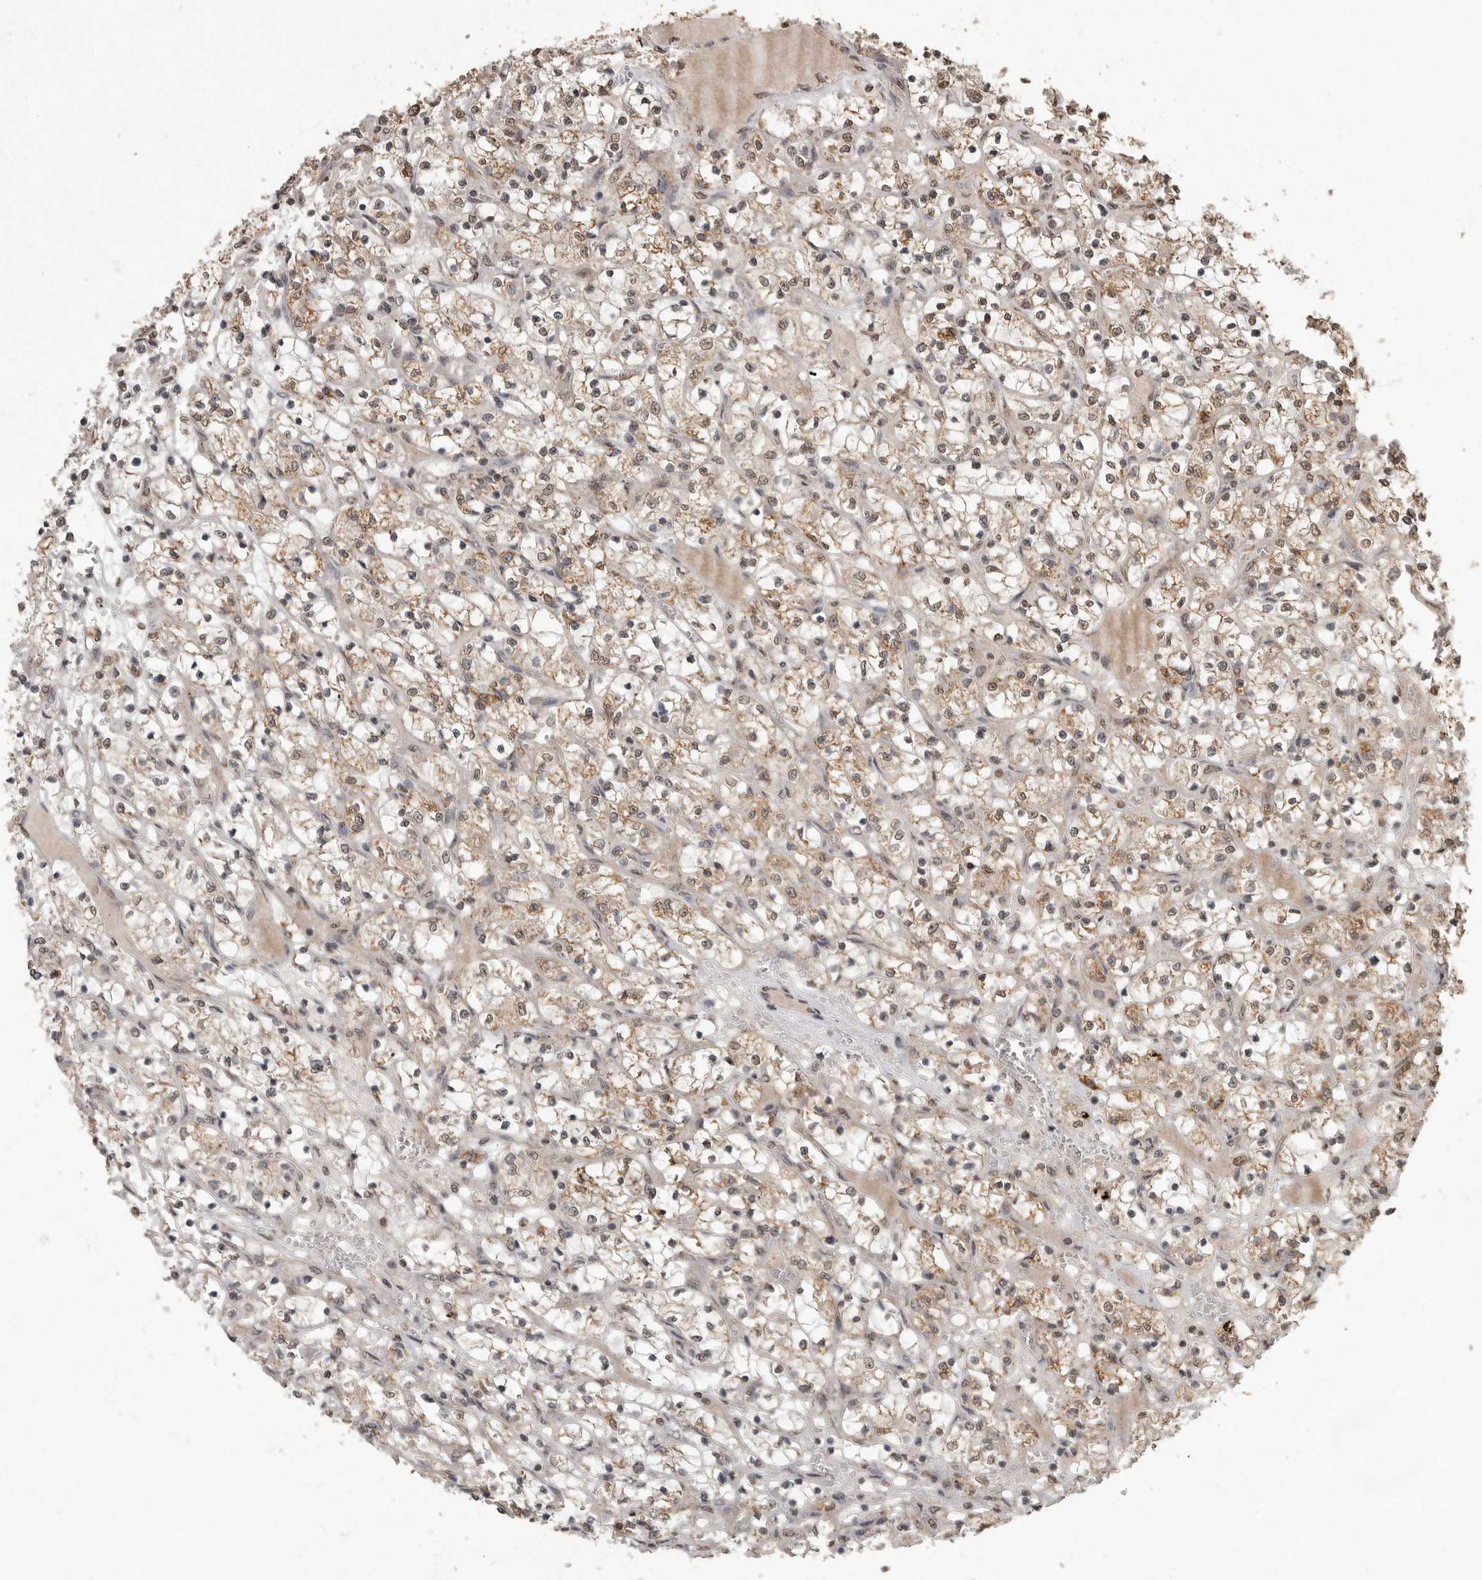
{"staining": {"intensity": "weak", "quantity": ">75%", "location": "cytoplasmic/membranous,nuclear"}, "tissue": "renal cancer", "cell_type": "Tumor cells", "image_type": "cancer", "snomed": [{"axis": "morphology", "description": "Adenocarcinoma, NOS"}, {"axis": "topography", "description": "Kidney"}], "caption": "Immunohistochemical staining of human adenocarcinoma (renal) demonstrates weak cytoplasmic/membranous and nuclear protein positivity in about >75% of tumor cells.", "gene": "MAFG", "patient": {"sex": "female", "age": 69}}